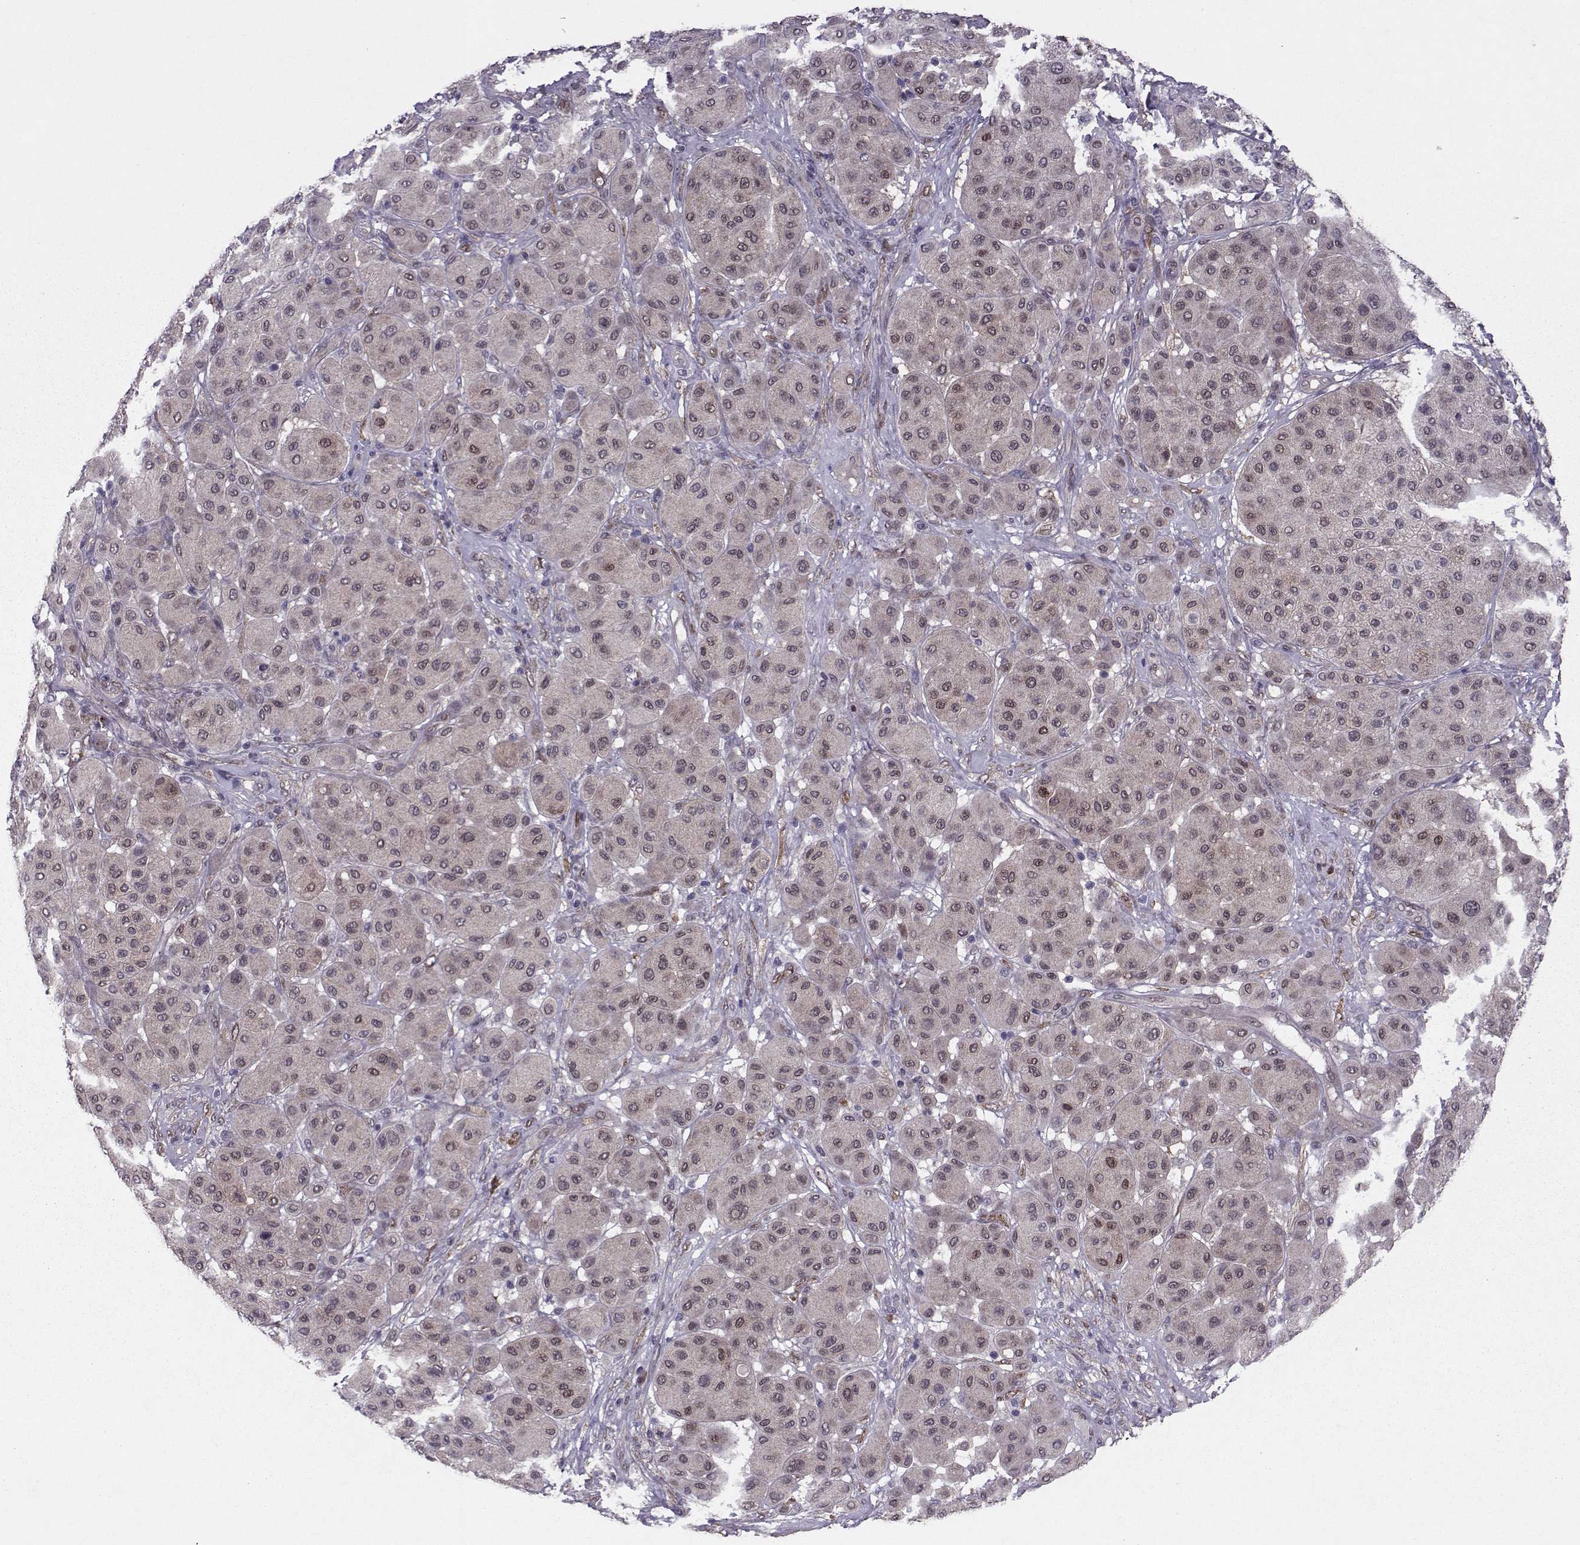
{"staining": {"intensity": "negative", "quantity": "none", "location": "none"}, "tissue": "melanoma", "cell_type": "Tumor cells", "image_type": "cancer", "snomed": [{"axis": "morphology", "description": "Malignant melanoma, Metastatic site"}, {"axis": "topography", "description": "Smooth muscle"}], "caption": "The photomicrograph reveals no staining of tumor cells in malignant melanoma (metastatic site).", "gene": "CDK4", "patient": {"sex": "male", "age": 41}}